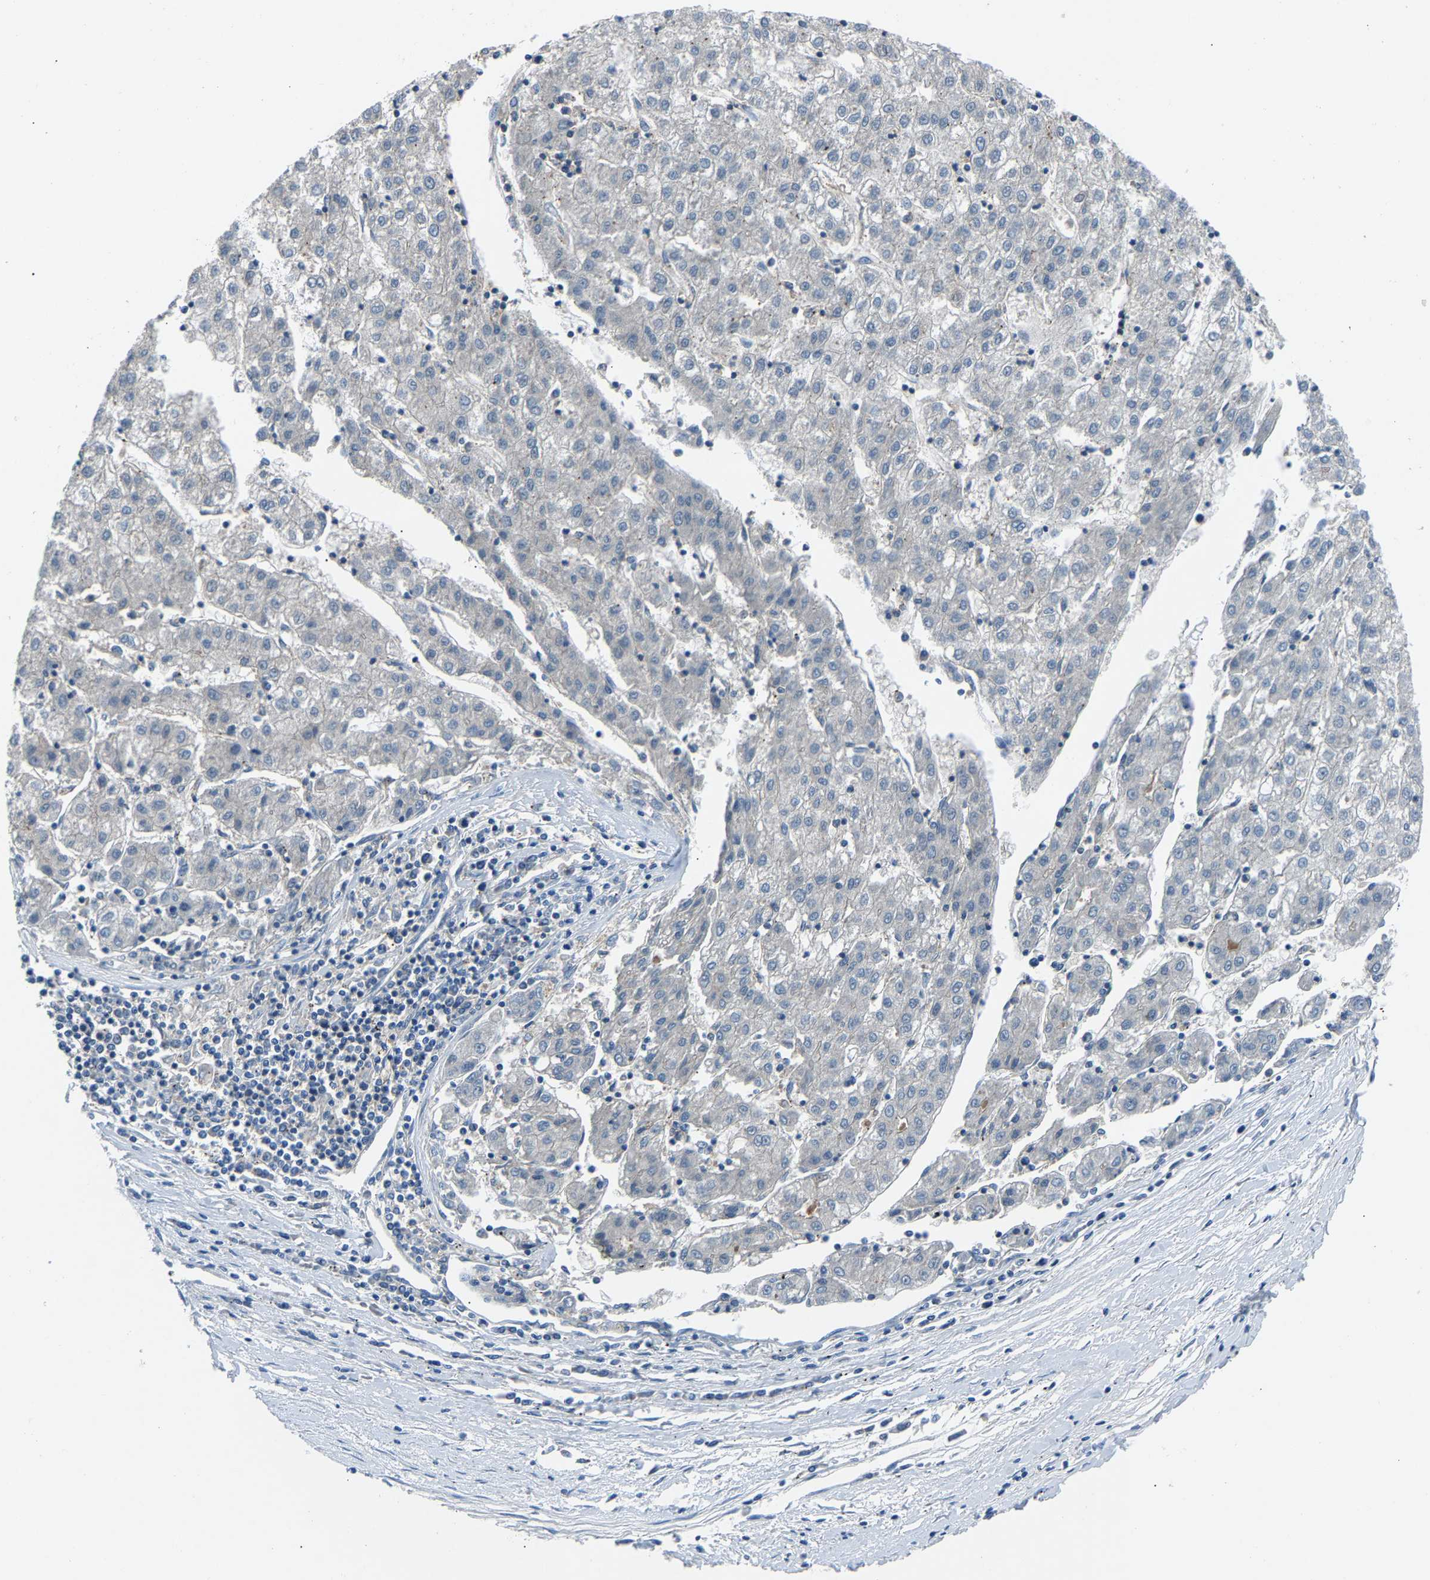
{"staining": {"intensity": "negative", "quantity": "none", "location": "none"}, "tissue": "liver cancer", "cell_type": "Tumor cells", "image_type": "cancer", "snomed": [{"axis": "morphology", "description": "Carcinoma, Hepatocellular, NOS"}, {"axis": "topography", "description": "Liver"}], "caption": "Image shows no protein expression in tumor cells of hepatocellular carcinoma (liver) tissue.", "gene": "DNAAF5", "patient": {"sex": "male", "age": 72}}